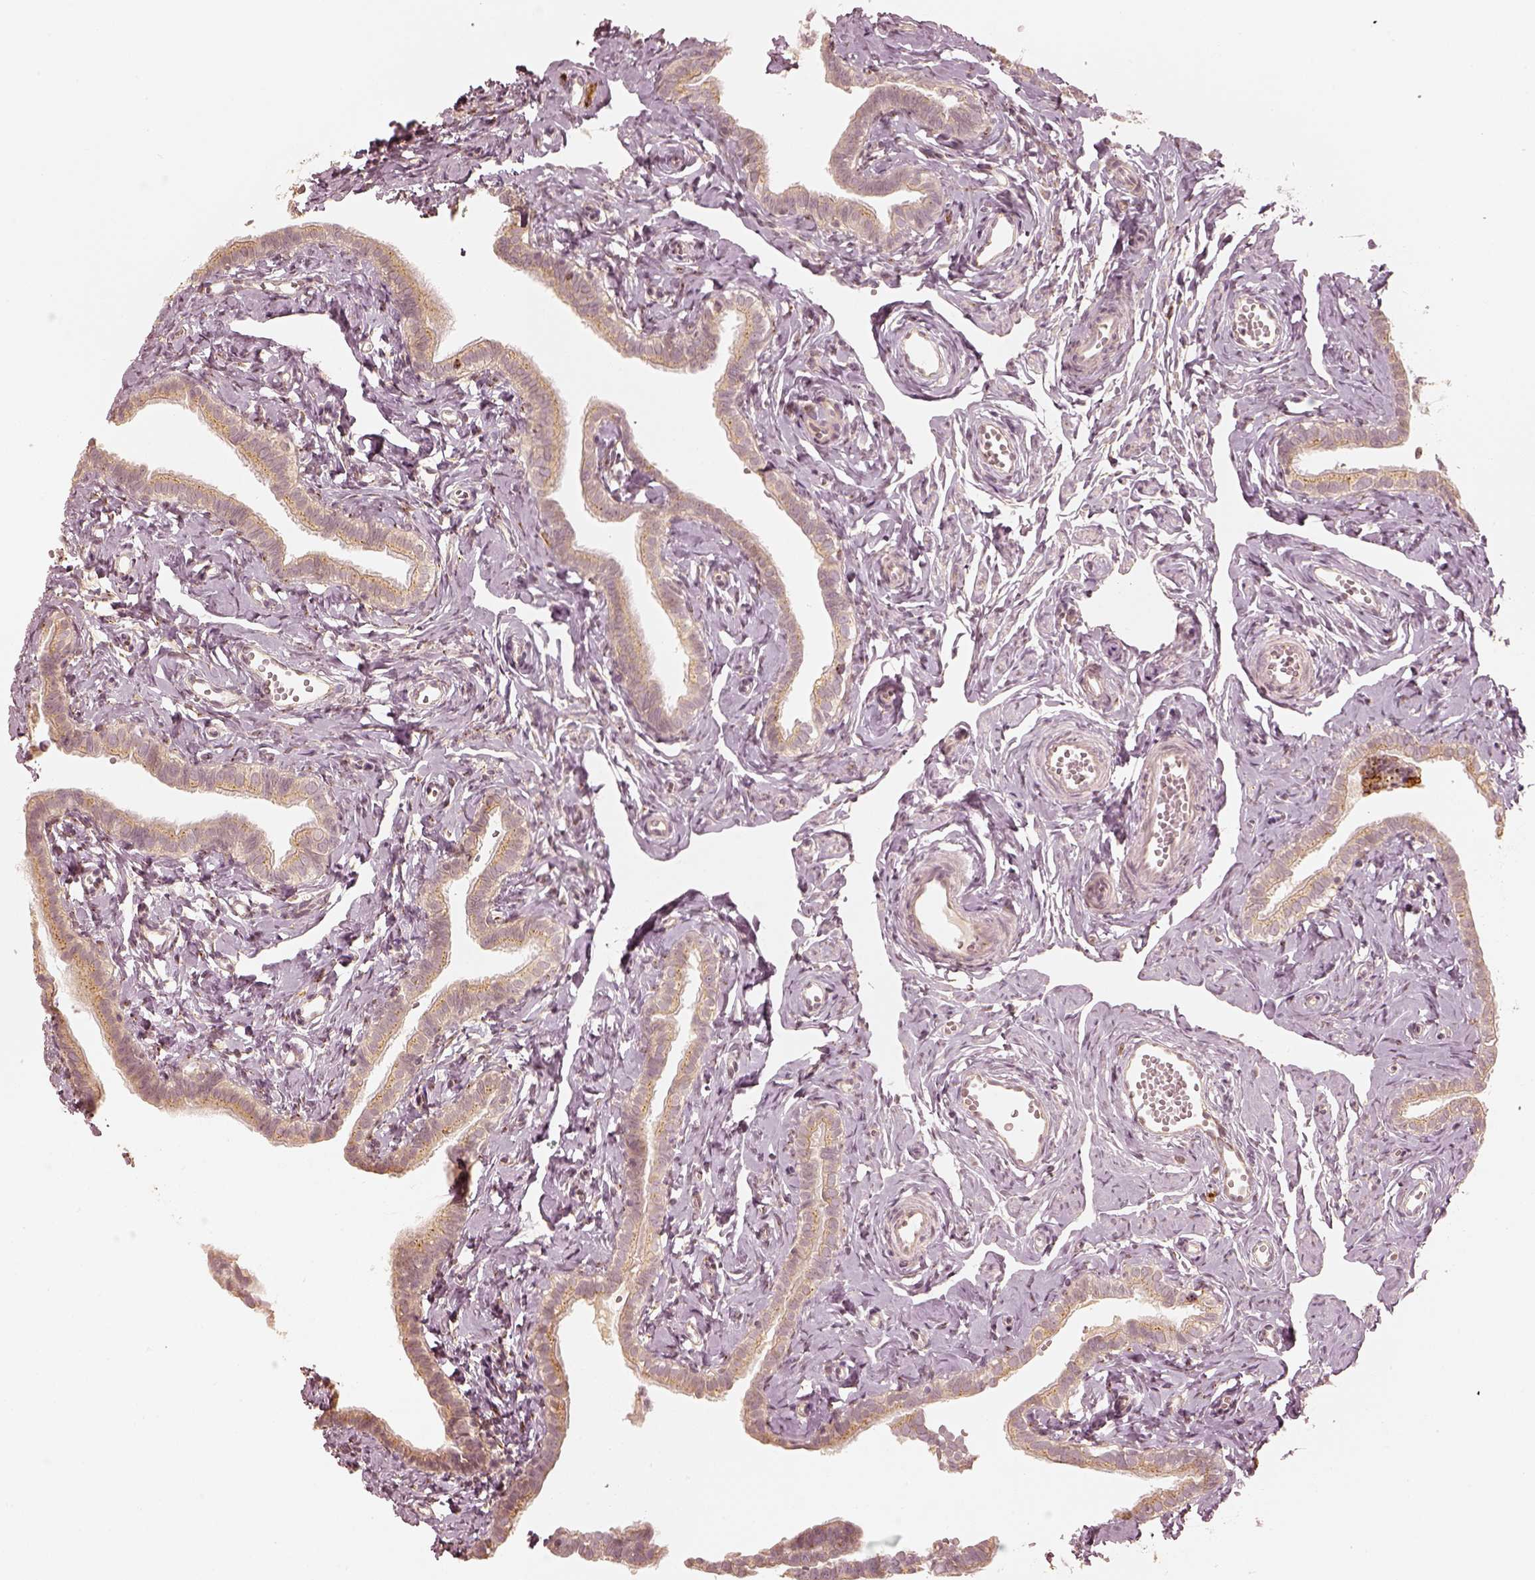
{"staining": {"intensity": "weak", "quantity": "25%-75%", "location": "cytoplasmic/membranous"}, "tissue": "fallopian tube", "cell_type": "Glandular cells", "image_type": "normal", "snomed": [{"axis": "morphology", "description": "Normal tissue, NOS"}, {"axis": "topography", "description": "Fallopian tube"}], "caption": "Brown immunohistochemical staining in normal fallopian tube reveals weak cytoplasmic/membranous positivity in approximately 25%-75% of glandular cells. The staining is performed using DAB brown chromogen to label protein expression. The nuclei are counter-stained blue using hematoxylin.", "gene": "GORASP2", "patient": {"sex": "female", "age": 41}}